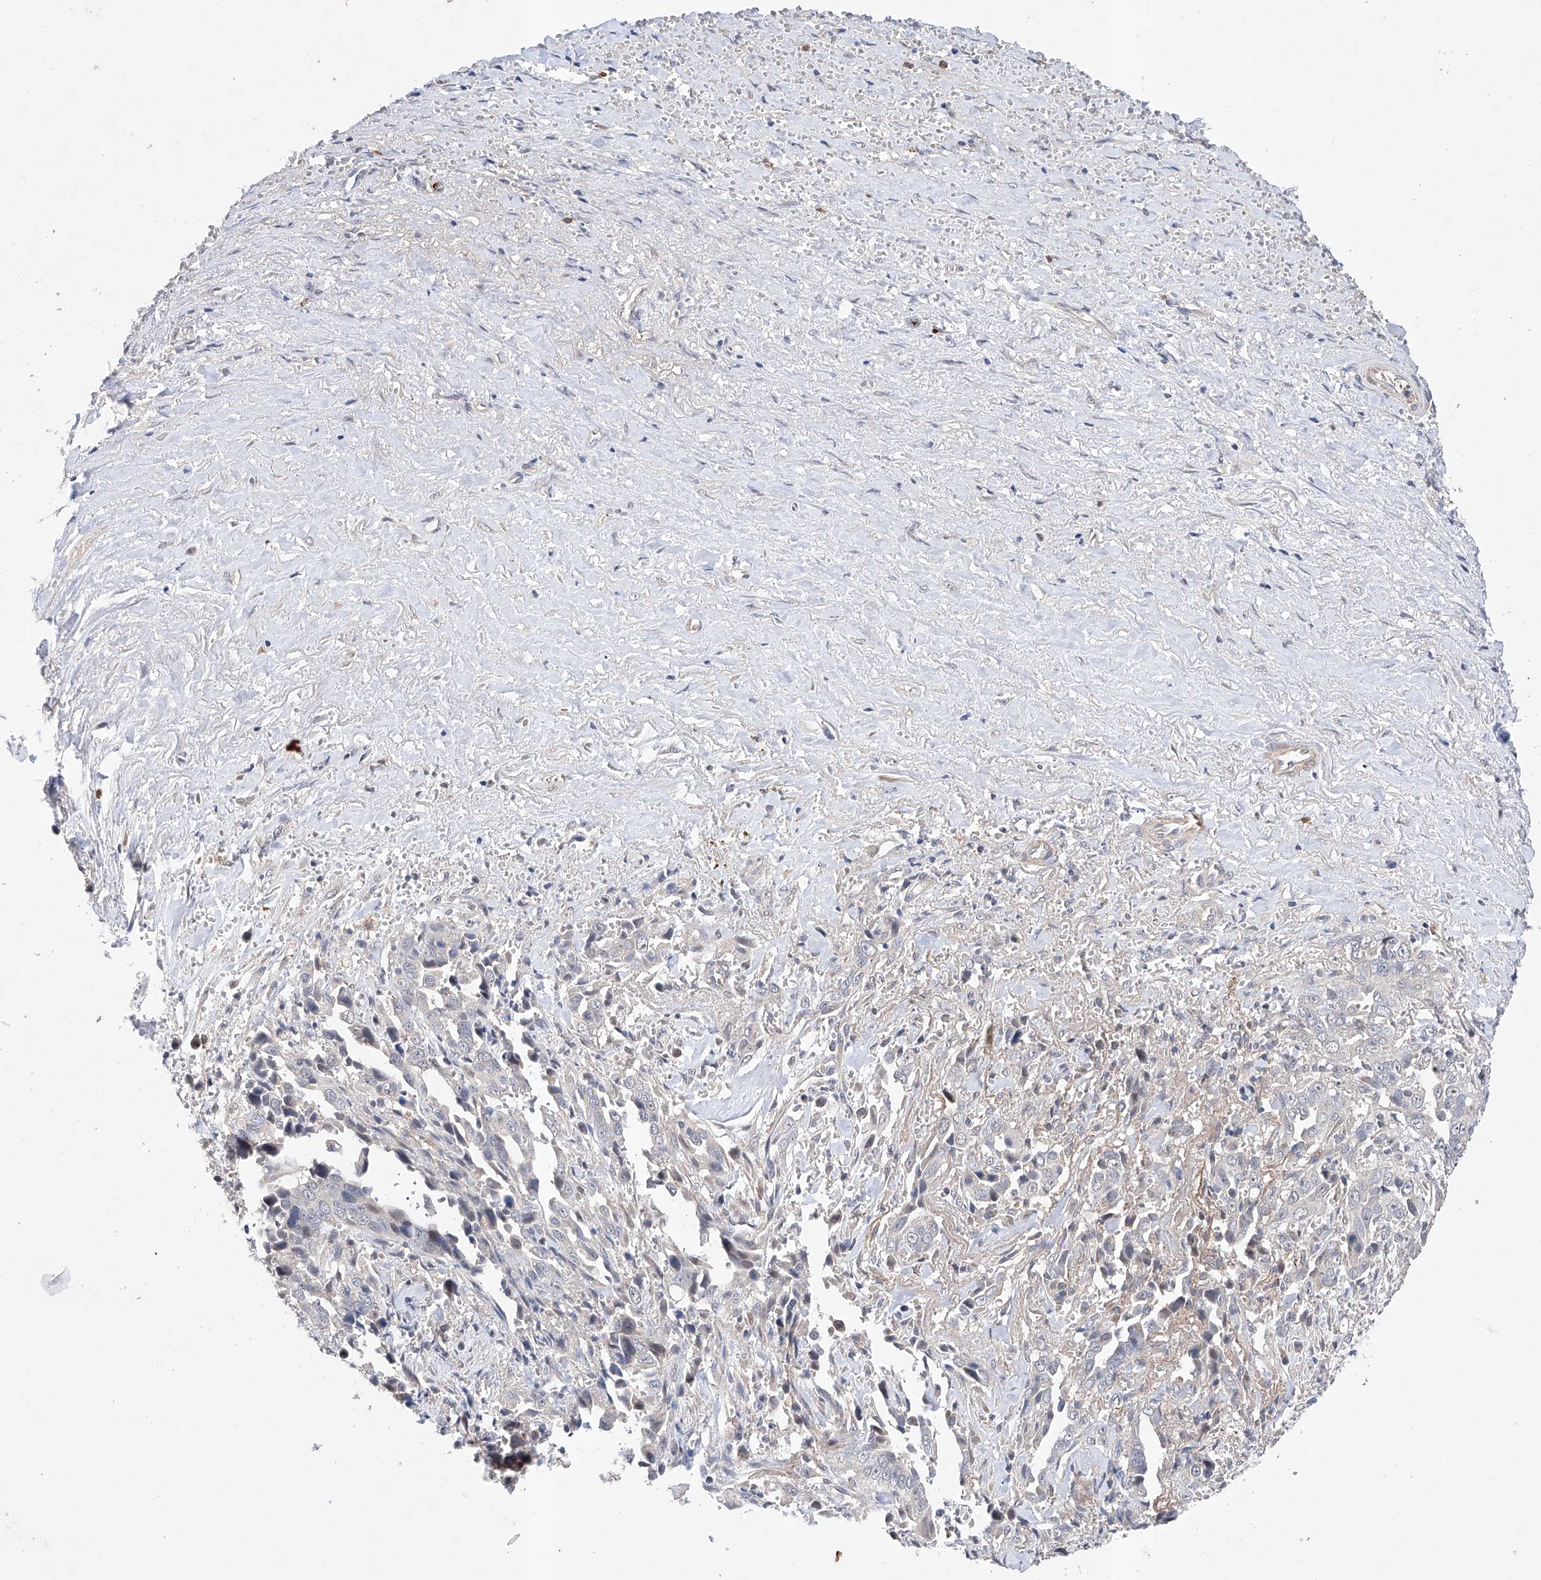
{"staining": {"intensity": "negative", "quantity": "none", "location": "none"}, "tissue": "liver cancer", "cell_type": "Tumor cells", "image_type": "cancer", "snomed": [{"axis": "morphology", "description": "Cholangiocarcinoma"}, {"axis": "topography", "description": "Liver"}], "caption": "This image is of cholangiocarcinoma (liver) stained with immunohistochemistry (IHC) to label a protein in brown with the nuclei are counter-stained blue. There is no positivity in tumor cells.", "gene": "AFG1L", "patient": {"sex": "female", "age": 79}}